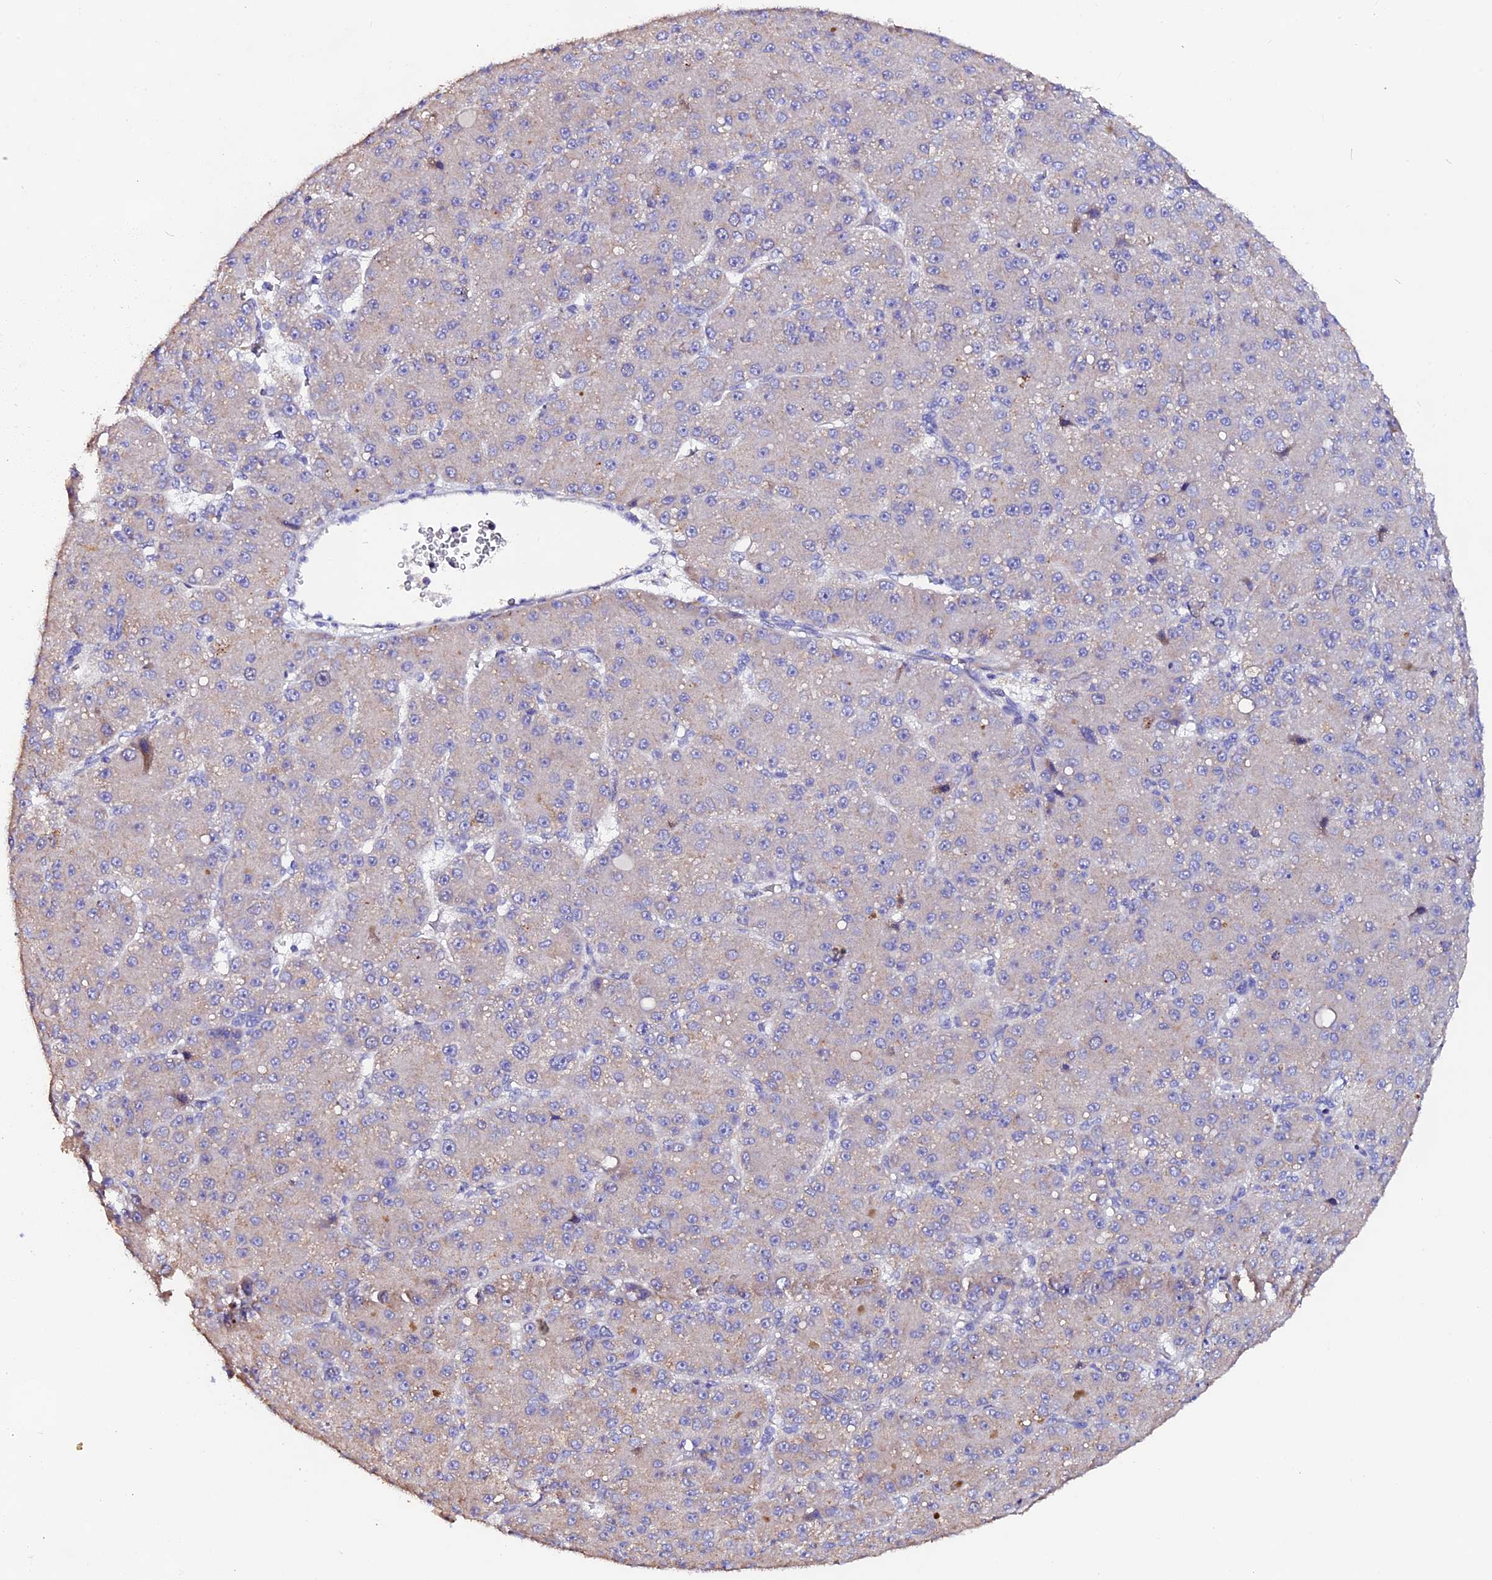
{"staining": {"intensity": "weak", "quantity": "<25%", "location": "cytoplasmic/membranous"}, "tissue": "liver cancer", "cell_type": "Tumor cells", "image_type": "cancer", "snomed": [{"axis": "morphology", "description": "Carcinoma, Hepatocellular, NOS"}, {"axis": "topography", "description": "Liver"}], "caption": "DAB (3,3'-diaminobenzidine) immunohistochemical staining of hepatocellular carcinoma (liver) demonstrates no significant expression in tumor cells. Nuclei are stained in blue.", "gene": "FBXW9", "patient": {"sex": "male", "age": 67}}